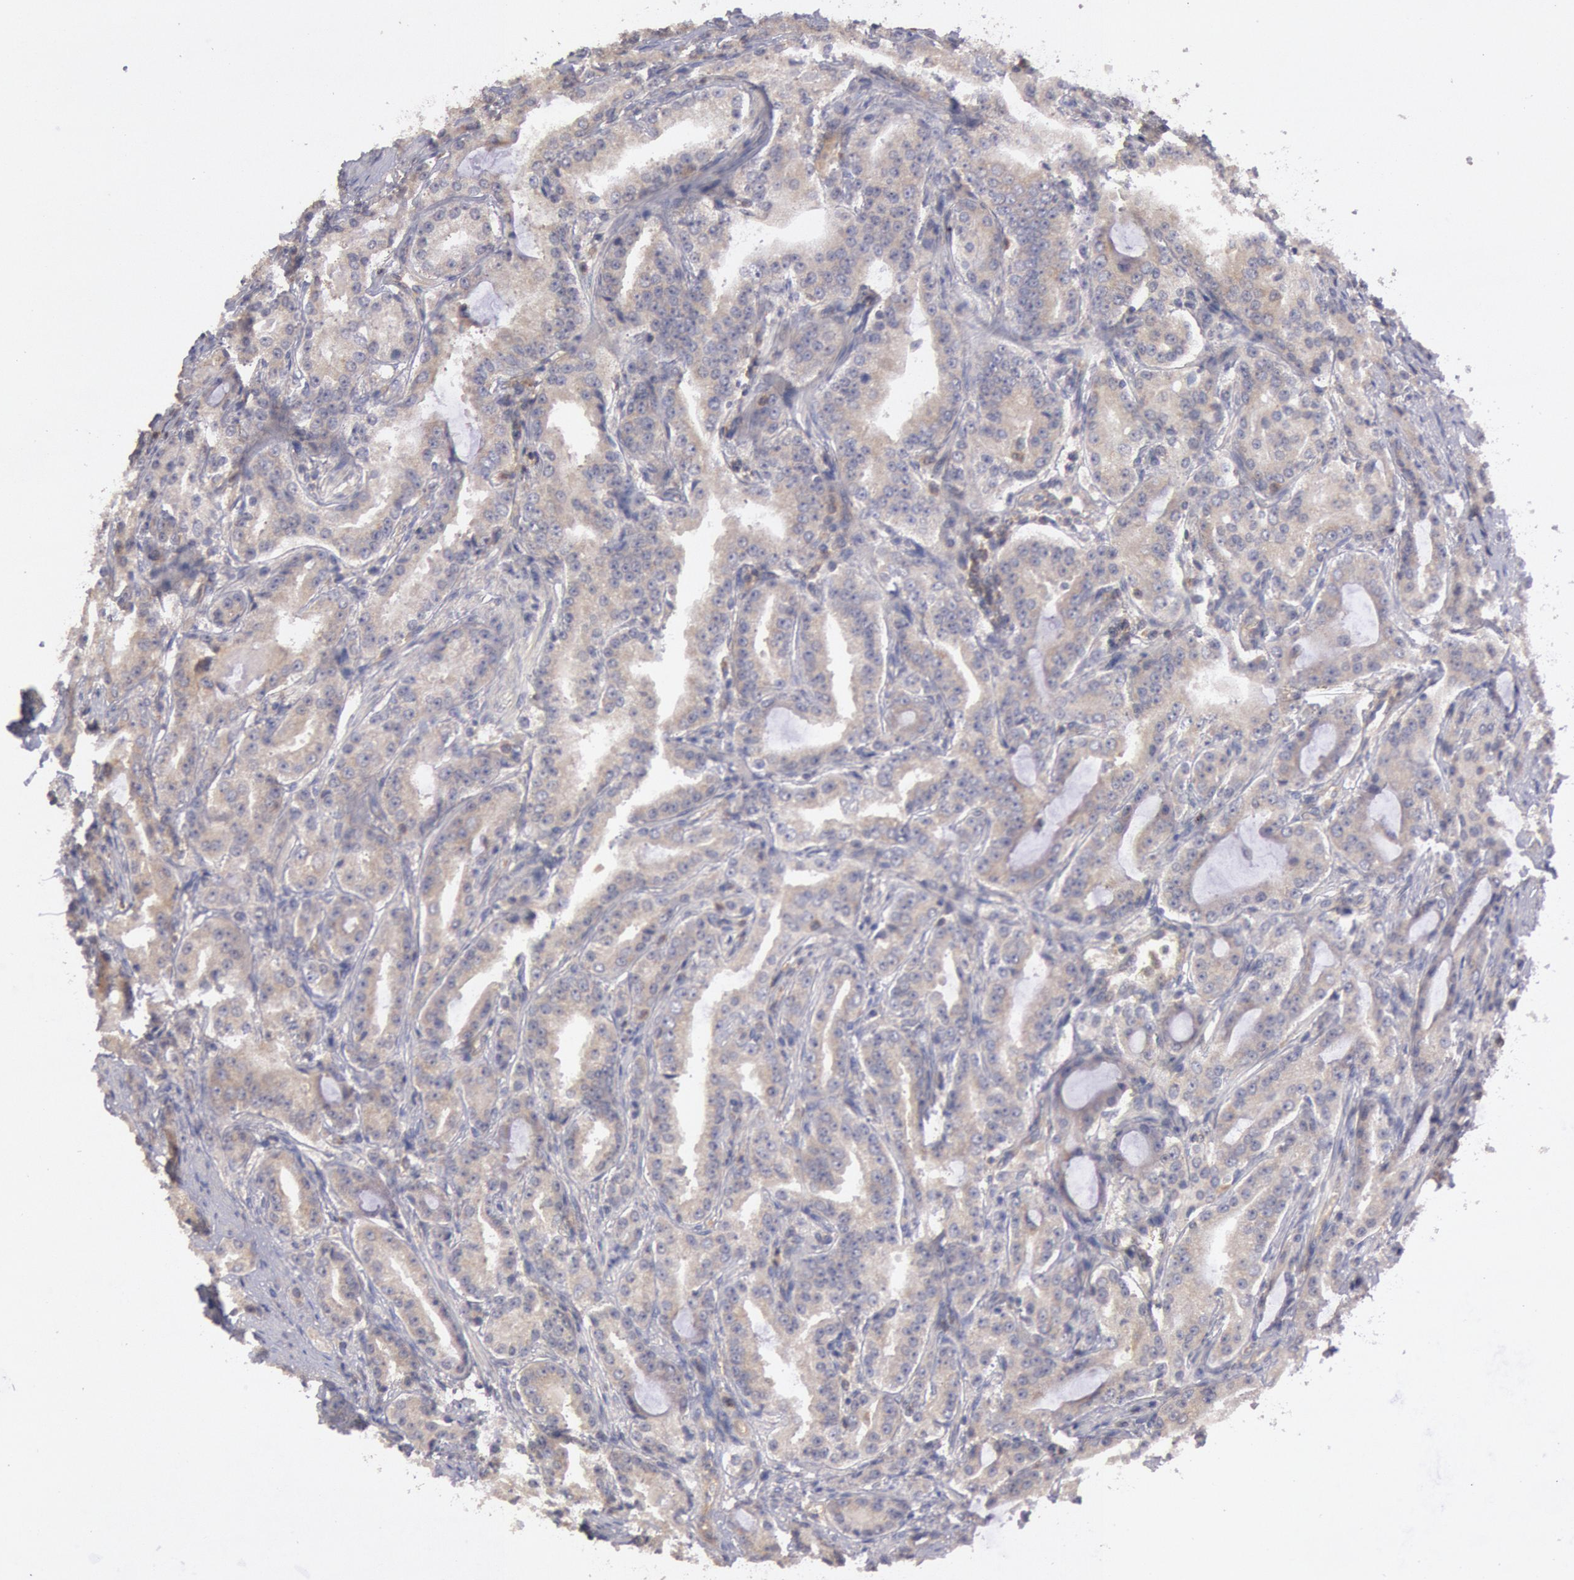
{"staining": {"intensity": "weak", "quantity": ">75%", "location": "cytoplasmic/membranous"}, "tissue": "prostate cancer", "cell_type": "Tumor cells", "image_type": "cancer", "snomed": [{"axis": "morphology", "description": "Adenocarcinoma, Medium grade"}, {"axis": "topography", "description": "Prostate"}], "caption": "IHC staining of prostate adenocarcinoma (medium-grade), which reveals low levels of weak cytoplasmic/membranous expression in approximately >75% of tumor cells indicating weak cytoplasmic/membranous protein expression. The staining was performed using DAB (3,3'-diaminobenzidine) (brown) for protein detection and nuclei were counterstained in hematoxylin (blue).", "gene": "PIK3R1", "patient": {"sex": "male", "age": 72}}